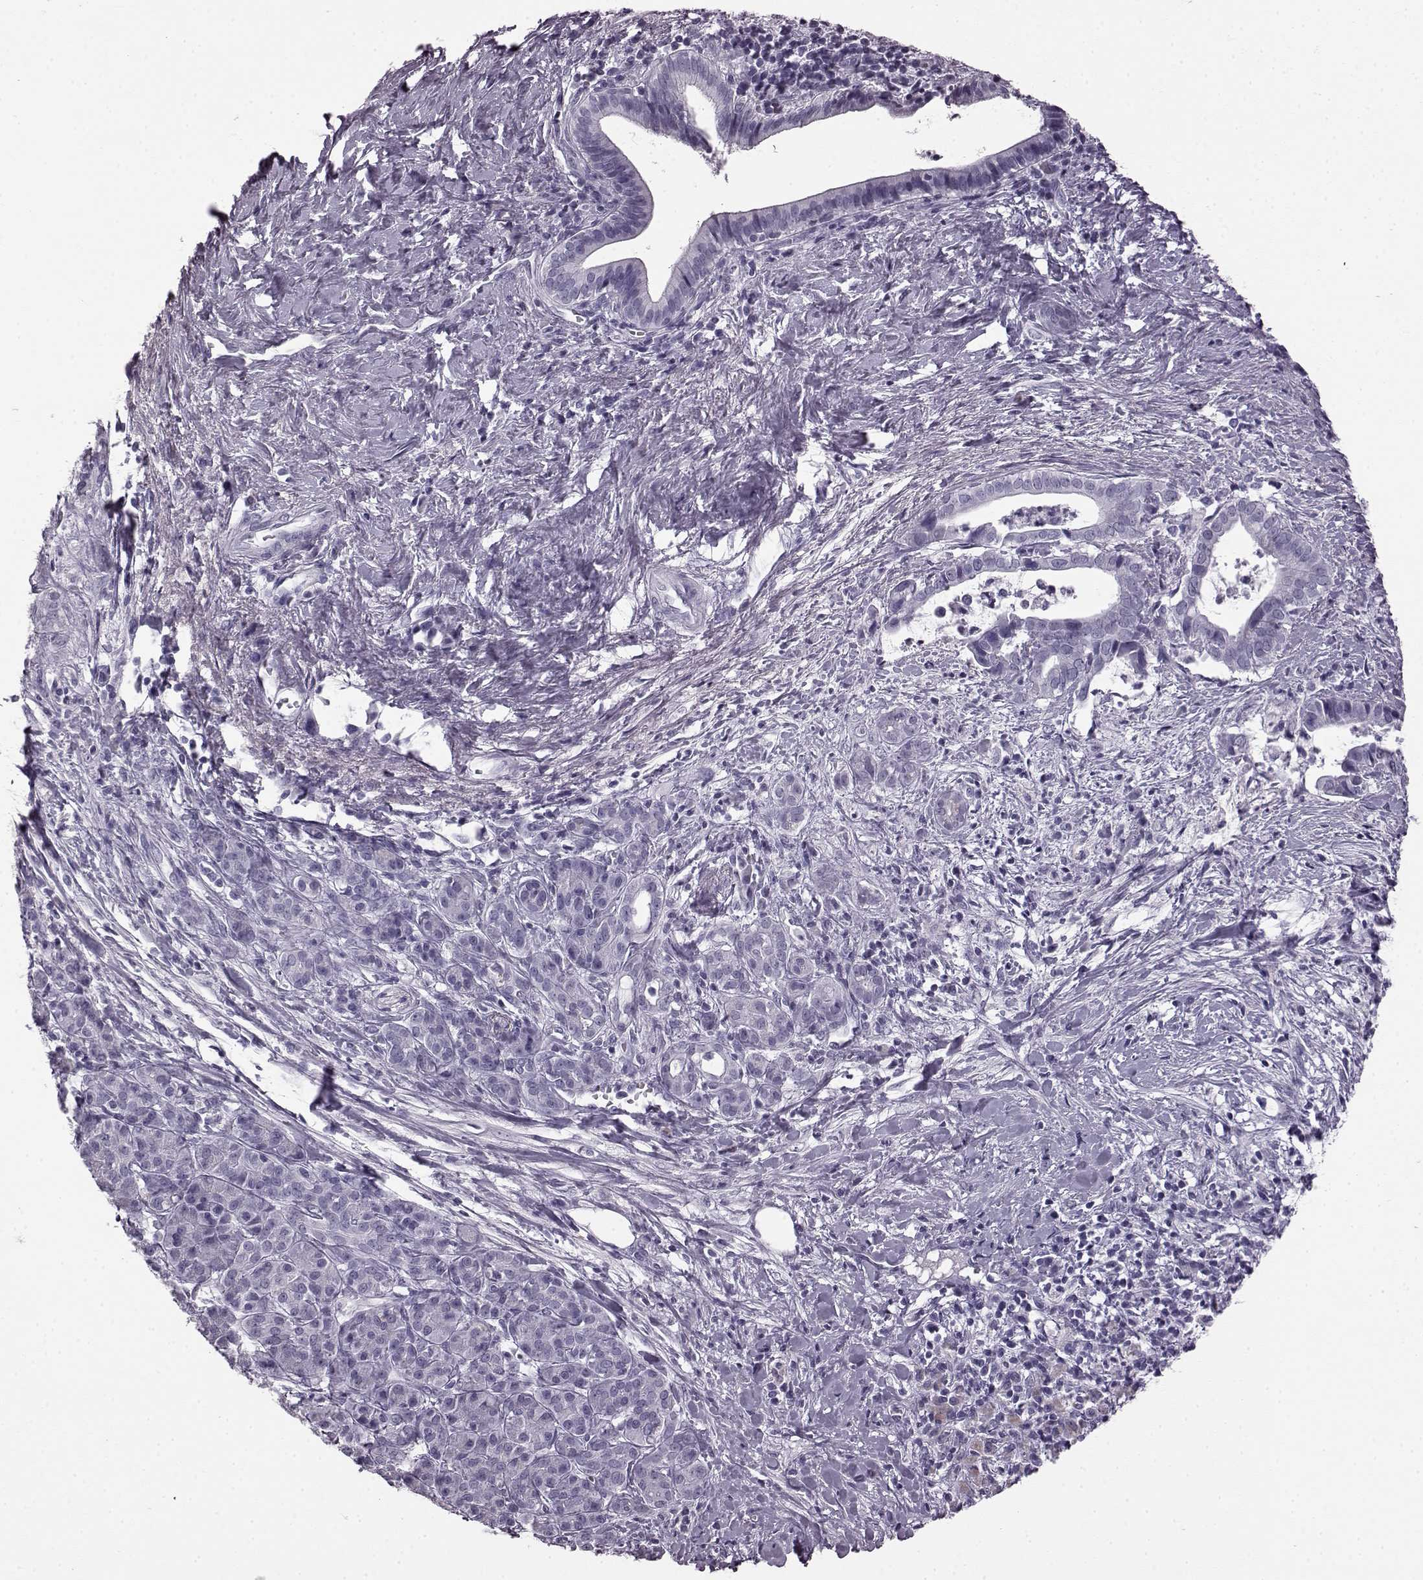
{"staining": {"intensity": "negative", "quantity": "none", "location": "none"}, "tissue": "pancreatic cancer", "cell_type": "Tumor cells", "image_type": "cancer", "snomed": [{"axis": "morphology", "description": "Adenocarcinoma, NOS"}, {"axis": "topography", "description": "Pancreas"}], "caption": "This is a micrograph of immunohistochemistry staining of pancreatic cancer, which shows no positivity in tumor cells.", "gene": "AIPL1", "patient": {"sex": "male", "age": 61}}